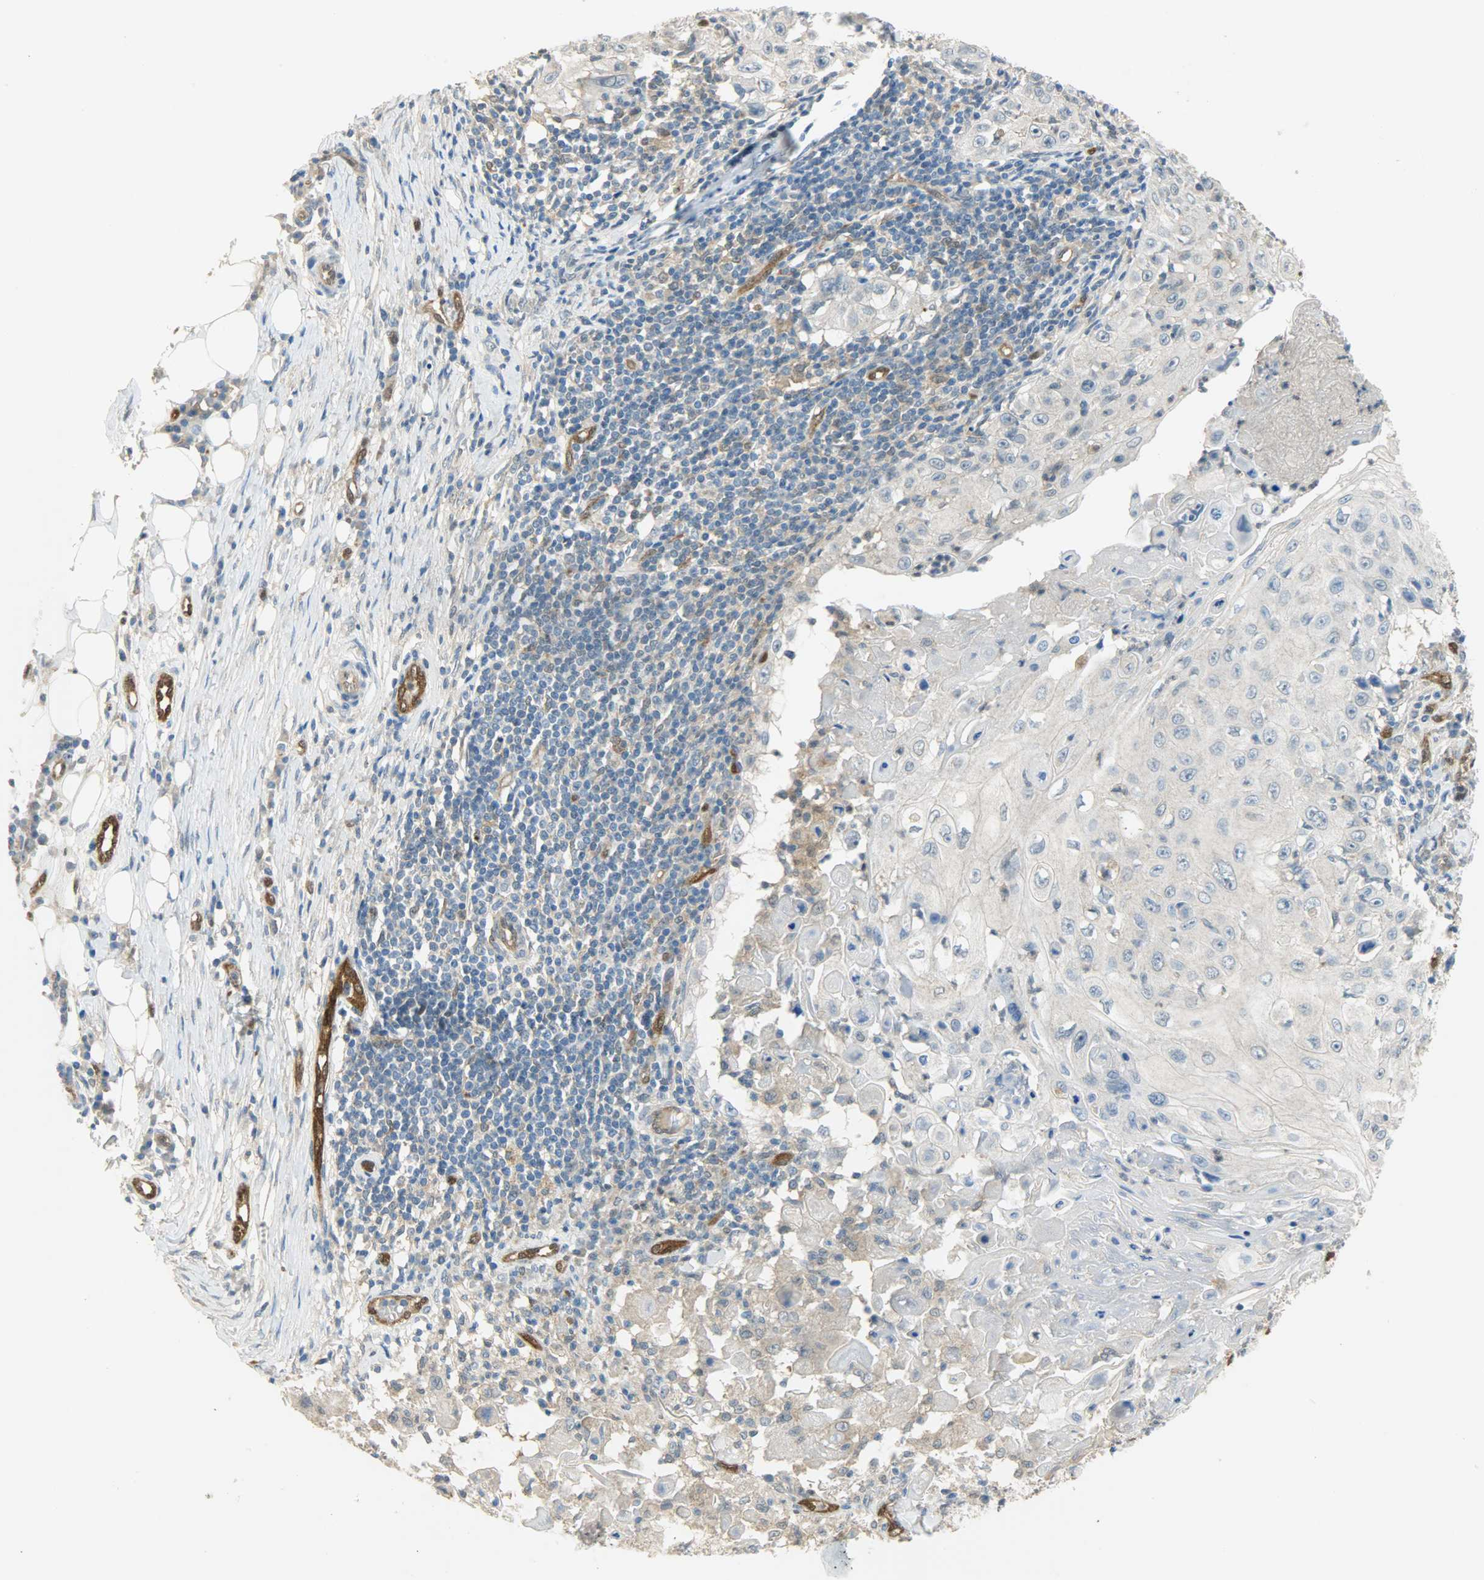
{"staining": {"intensity": "negative", "quantity": "none", "location": "none"}, "tissue": "skin cancer", "cell_type": "Tumor cells", "image_type": "cancer", "snomed": [{"axis": "morphology", "description": "Squamous cell carcinoma, NOS"}, {"axis": "topography", "description": "Skin"}], "caption": "Human skin squamous cell carcinoma stained for a protein using IHC displays no positivity in tumor cells.", "gene": "FKBP1A", "patient": {"sex": "male", "age": 86}}